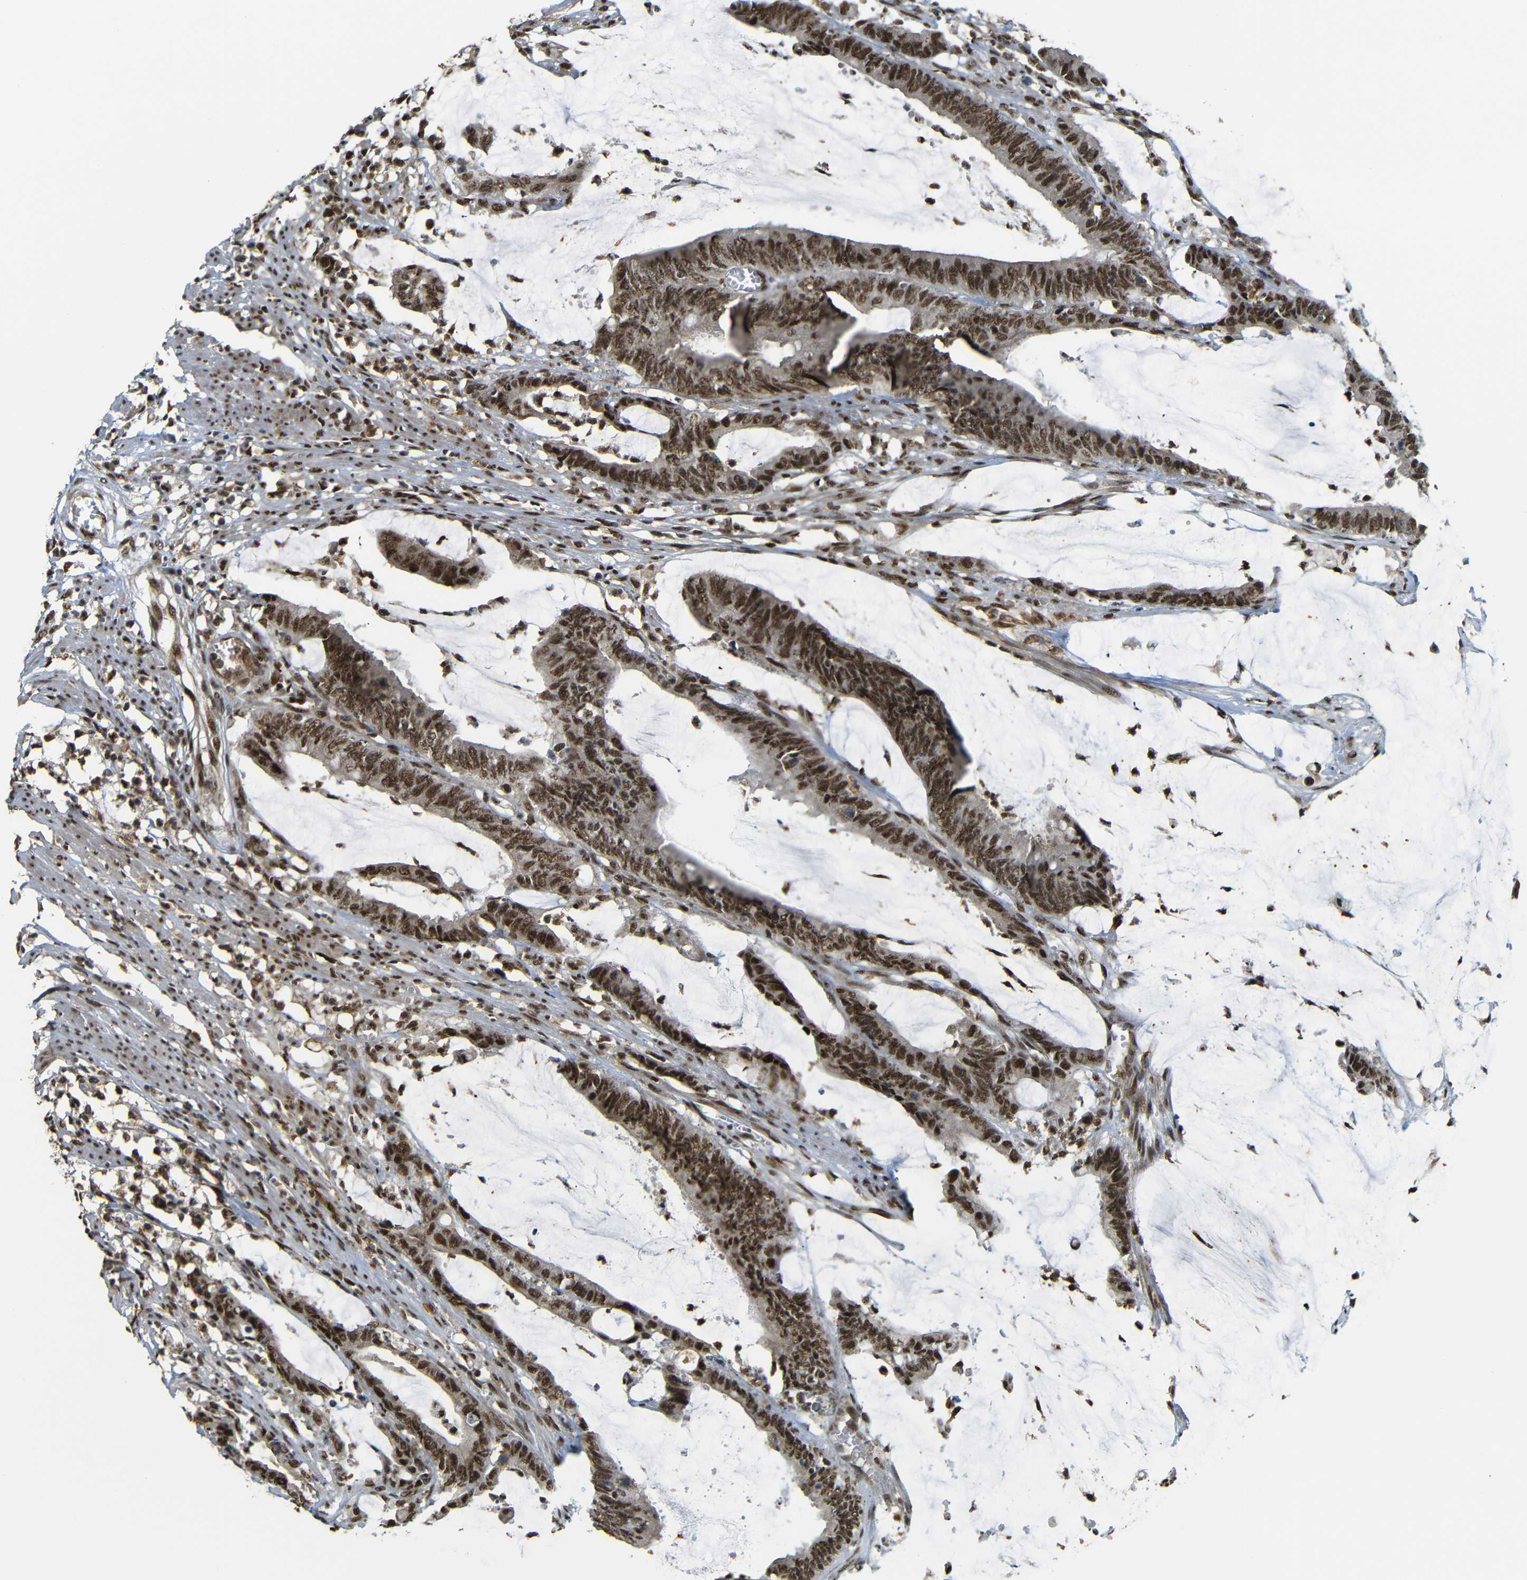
{"staining": {"intensity": "moderate", "quantity": ">75%", "location": "cytoplasmic/membranous,nuclear"}, "tissue": "colorectal cancer", "cell_type": "Tumor cells", "image_type": "cancer", "snomed": [{"axis": "morphology", "description": "Adenocarcinoma, NOS"}, {"axis": "topography", "description": "Rectum"}], "caption": "About >75% of tumor cells in adenocarcinoma (colorectal) exhibit moderate cytoplasmic/membranous and nuclear protein staining as visualized by brown immunohistochemical staining.", "gene": "TCF7L2", "patient": {"sex": "female", "age": 66}}